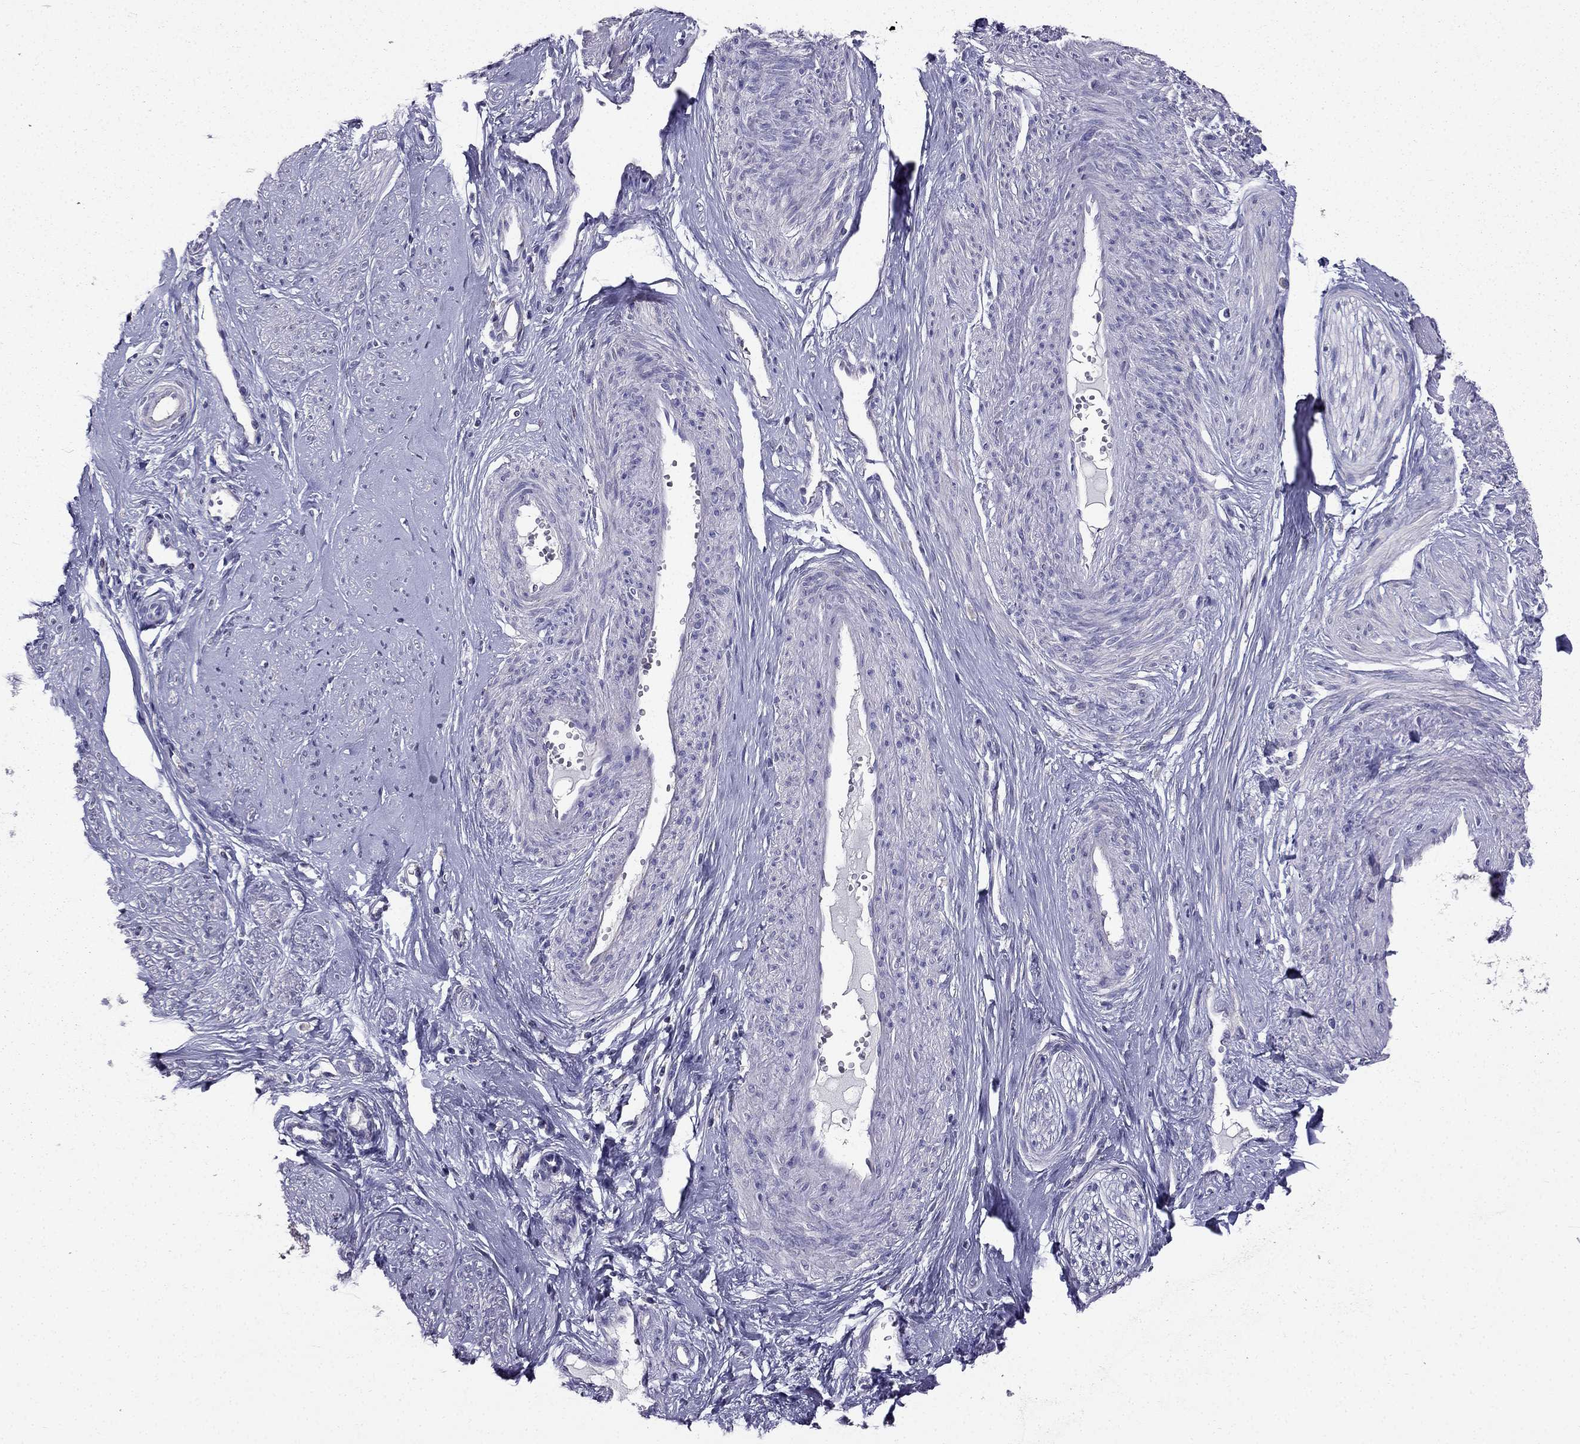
{"staining": {"intensity": "negative", "quantity": "none", "location": "none"}, "tissue": "smooth muscle", "cell_type": "Smooth muscle cells", "image_type": "normal", "snomed": [{"axis": "morphology", "description": "Normal tissue, NOS"}, {"axis": "topography", "description": "Smooth muscle"}], "caption": "A high-resolution histopathology image shows immunohistochemistry staining of unremarkable smooth muscle, which reveals no significant staining in smooth muscle cells. (DAB IHC, high magnification).", "gene": "AS3MT", "patient": {"sex": "female", "age": 48}}